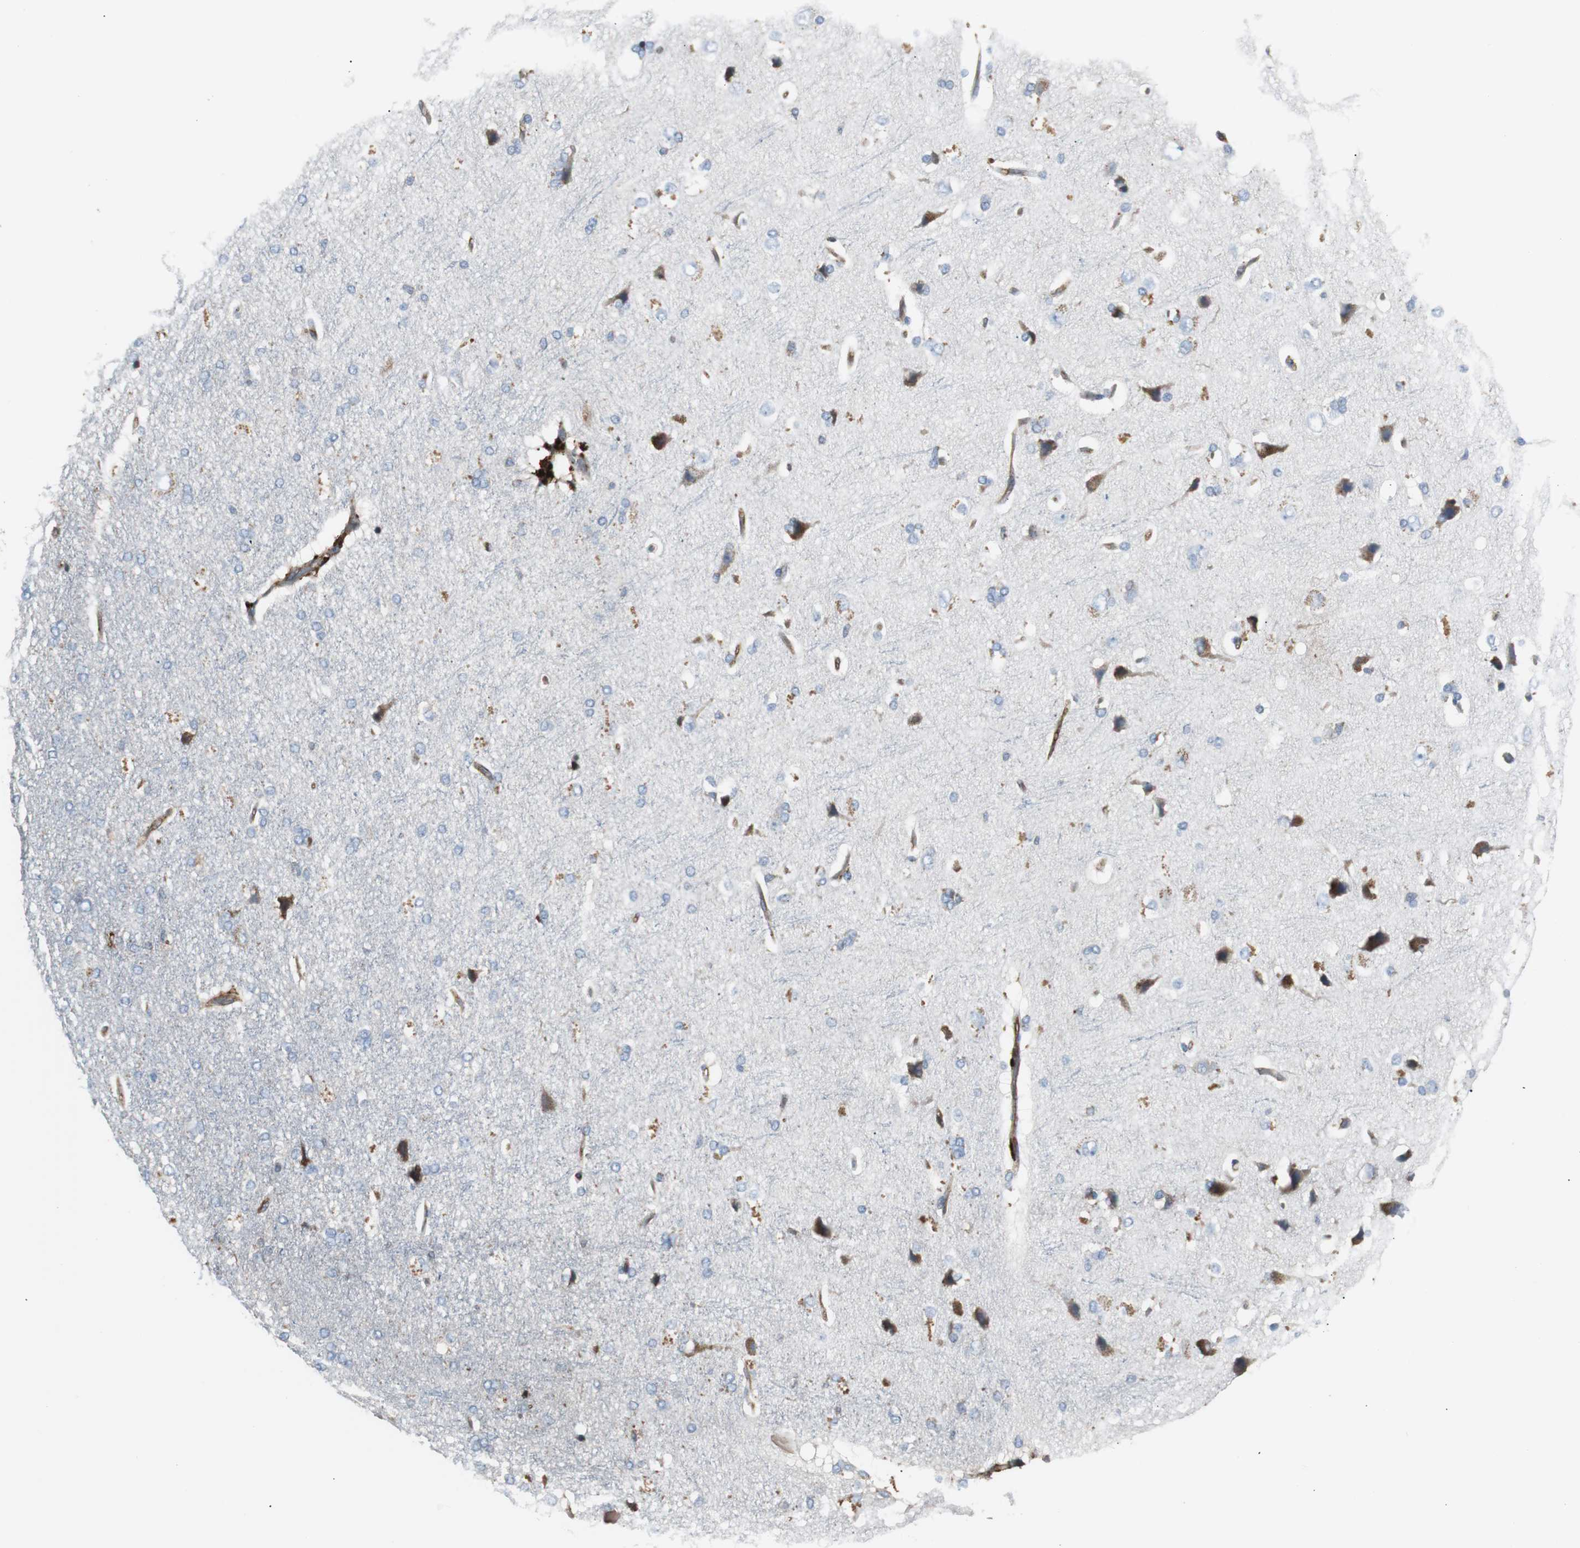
{"staining": {"intensity": "moderate", "quantity": ">75%", "location": "cytoplasmic/membranous"}, "tissue": "cerebral cortex", "cell_type": "Endothelial cells", "image_type": "normal", "snomed": [{"axis": "morphology", "description": "Normal tissue, NOS"}, {"axis": "topography", "description": "Cerebral cortex"}], "caption": "The photomicrograph displays a brown stain indicating the presence of a protein in the cytoplasmic/membranous of endothelial cells in cerebral cortex.", "gene": "B2M", "patient": {"sex": "male", "age": 62}}